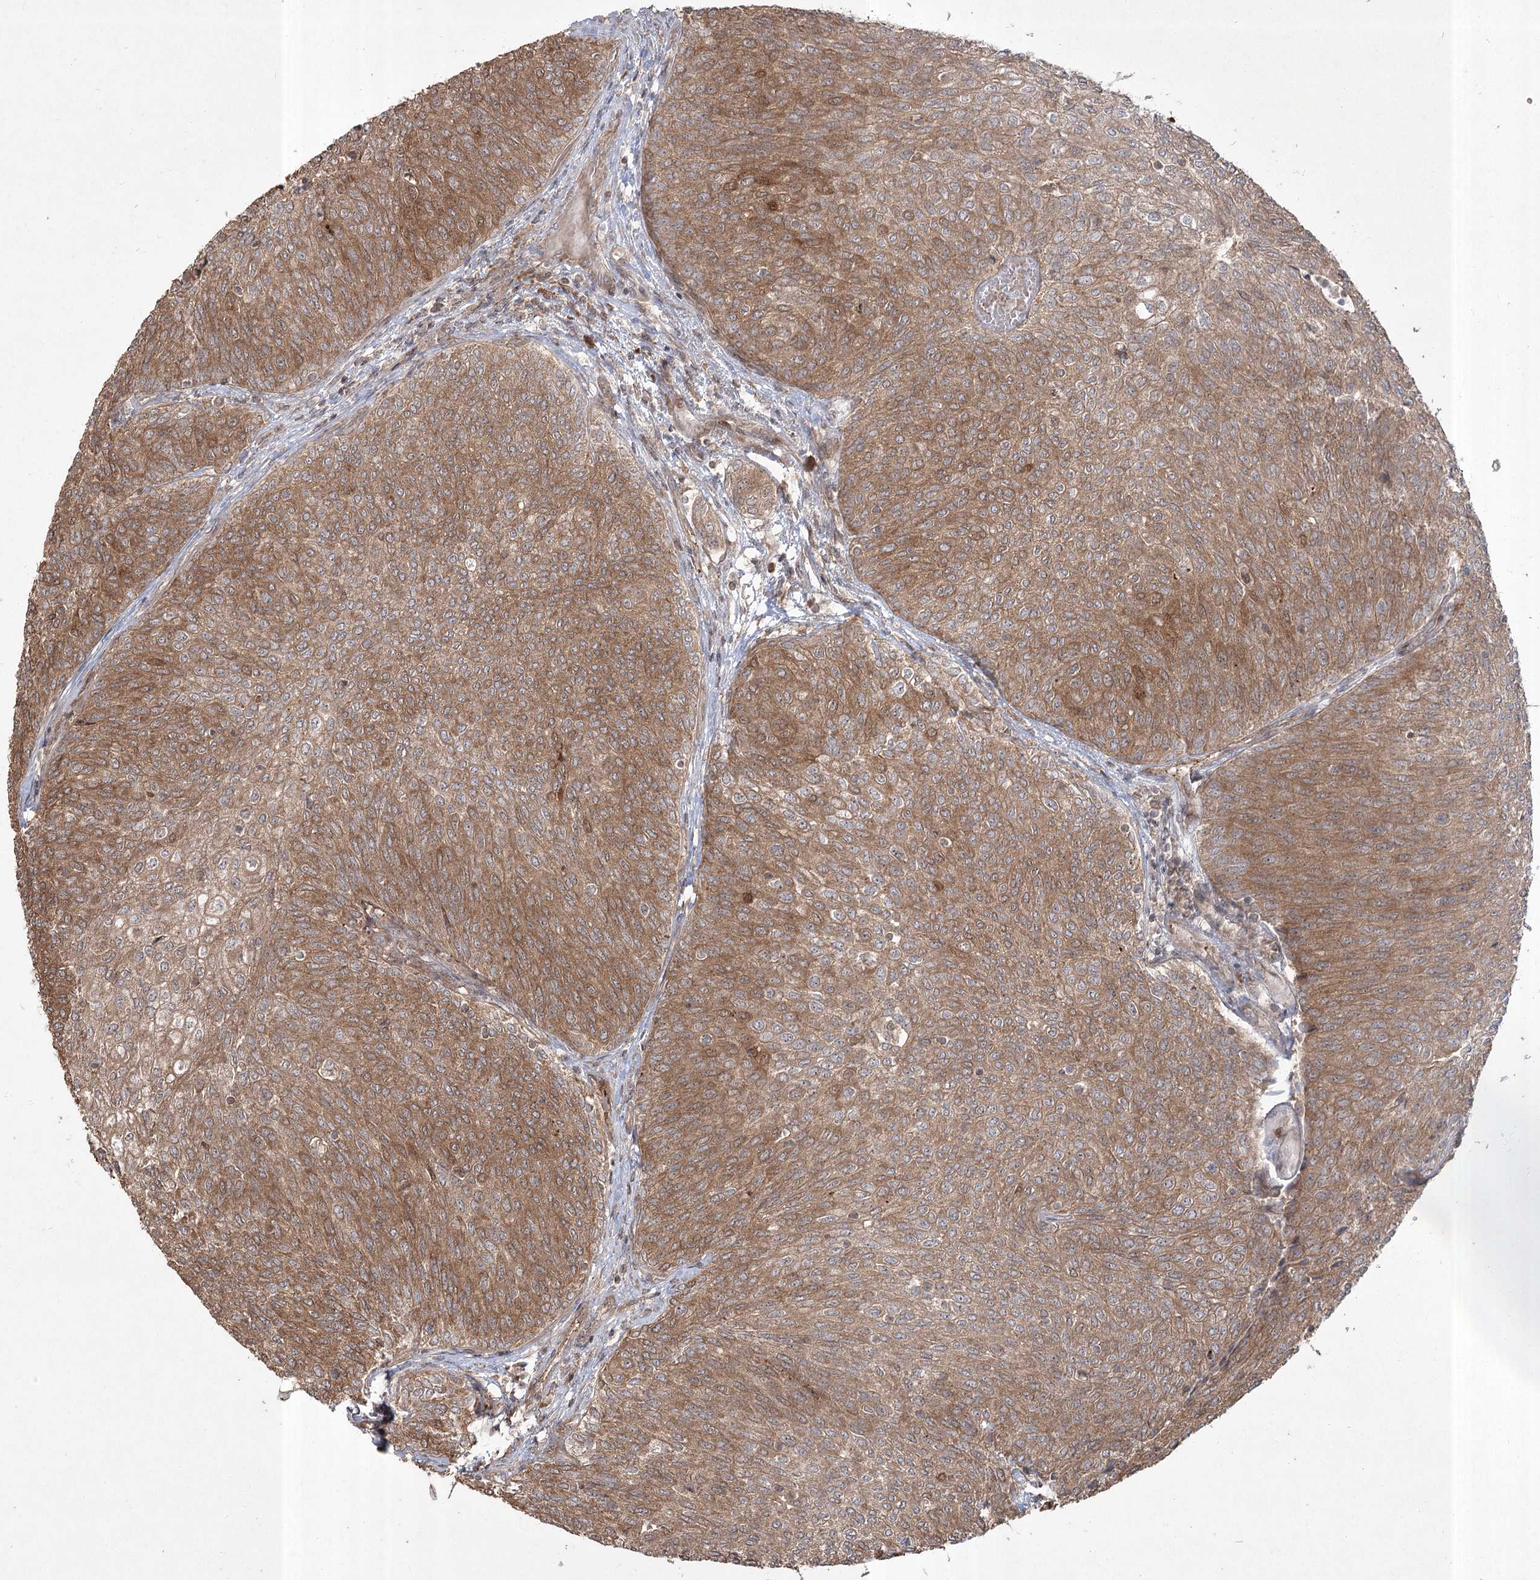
{"staining": {"intensity": "moderate", "quantity": ">75%", "location": "cytoplasmic/membranous"}, "tissue": "urothelial cancer", "cell_type": "Tumor cells", "image_type": "cancer", "snomed": [{"axis": "morphology", "description": "Urothelial carcinoma, Low grade"}, {"axis": "topography", "description": "Urinary bladder"}], "caption": "A medium amount of moderate cytoplasmic/membranous expression is identified in approximately >75% of tumor cells in urothelial cancer tissue.", "gene": "CPLANE1", "patient": {"sex": "female", "age": 79}}